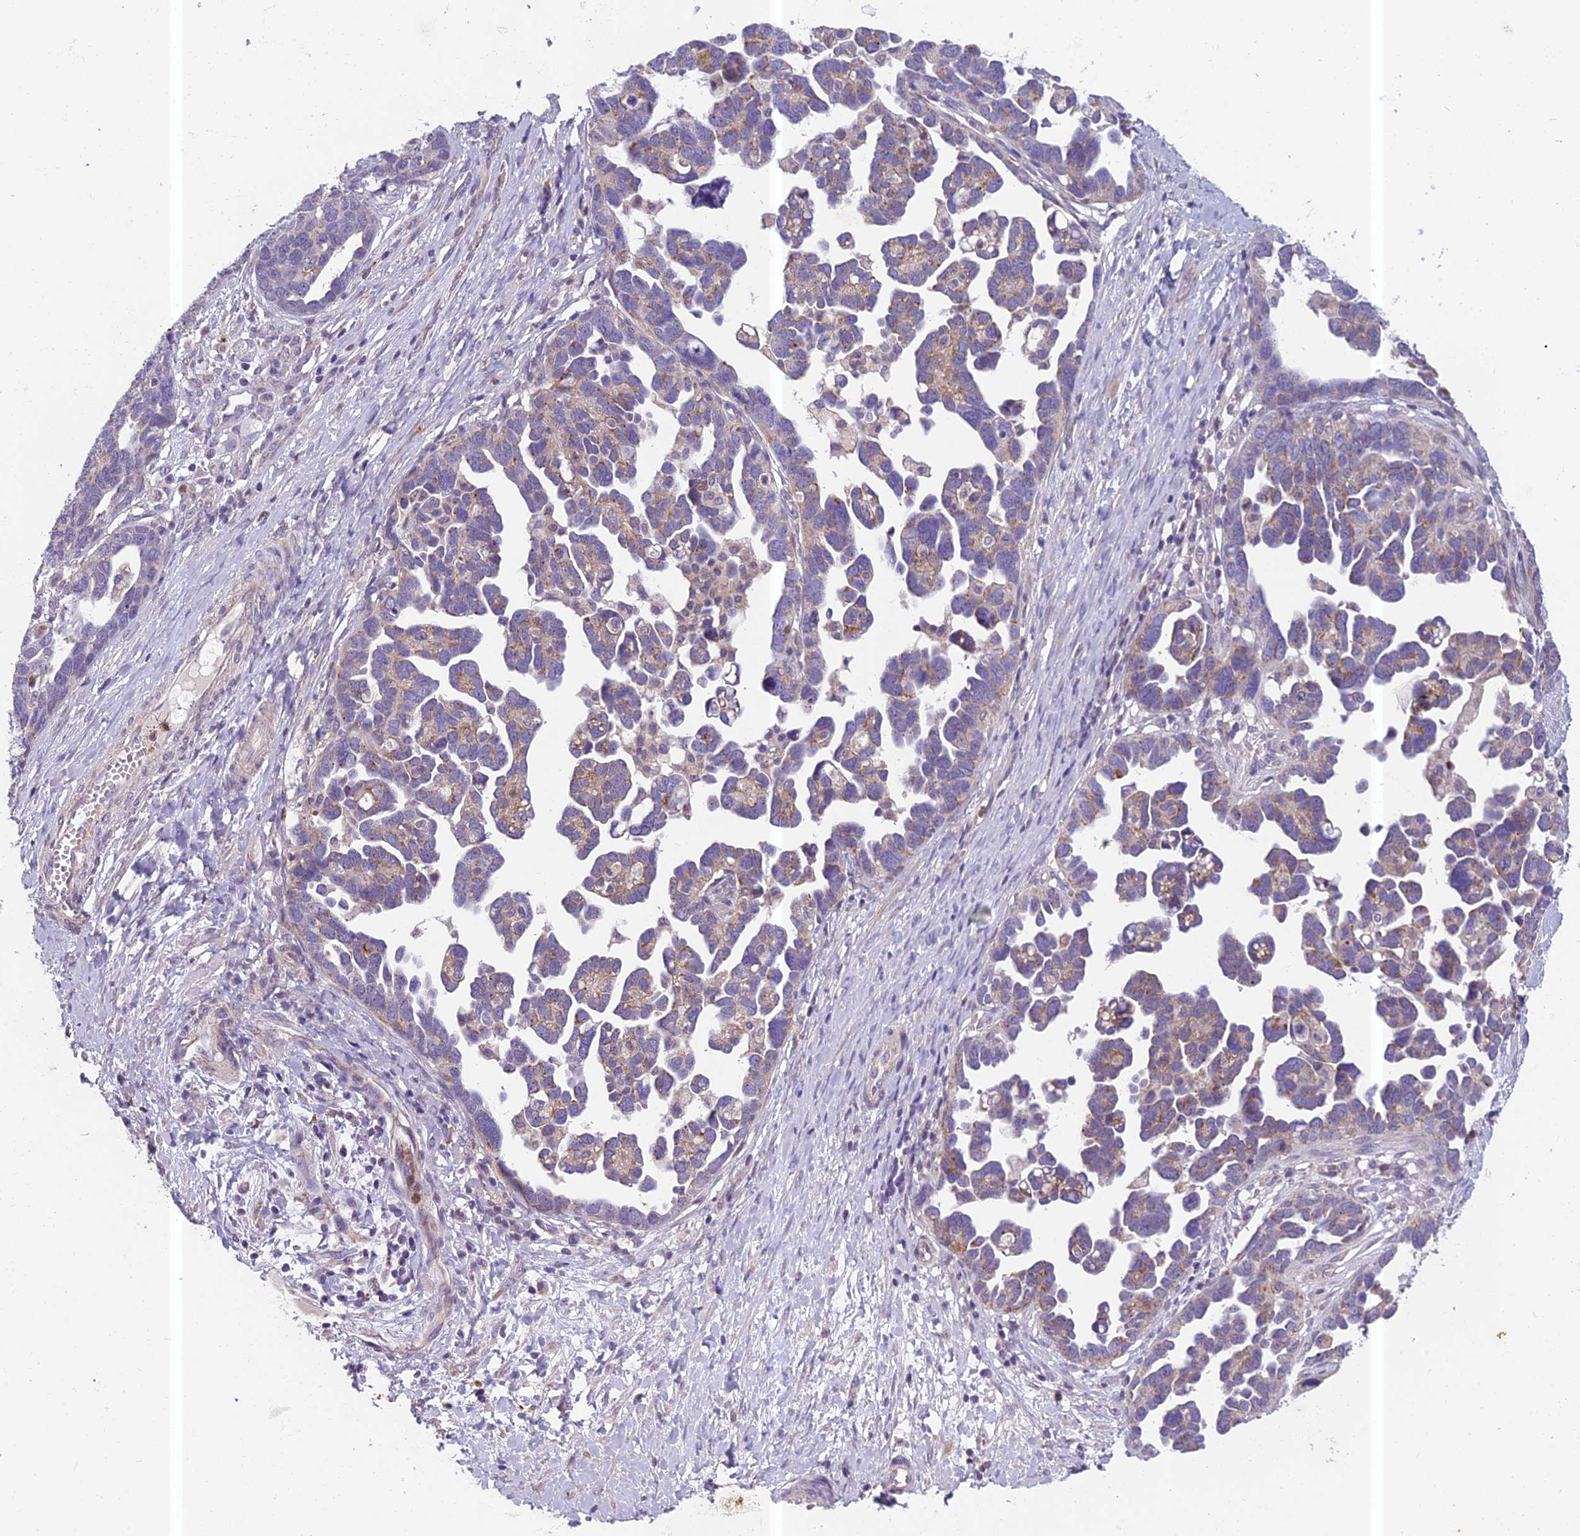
{"staining": {"intensity": "weak", "quantity": "25%-75%", "location": "cytoplasmic/membranous"}, "tissue": "ovarian cancer", "cell_type": "Tumor cells", "image_type": "cancer", "snomed": [{"axis": "morphology", "description": "Cystadenocarcinoma, serous, NOS"}, {"axis": "topography", "description": "Ovary"}], "caption": "A brown stain highlights weak cytoplasmic/membranous expression of a protein in ovarian cancer (serous cystadenocarcinoma) tumor cells.", "gene": "ENSG00000188897", "patient": {"sex": "female", "age": 54}}